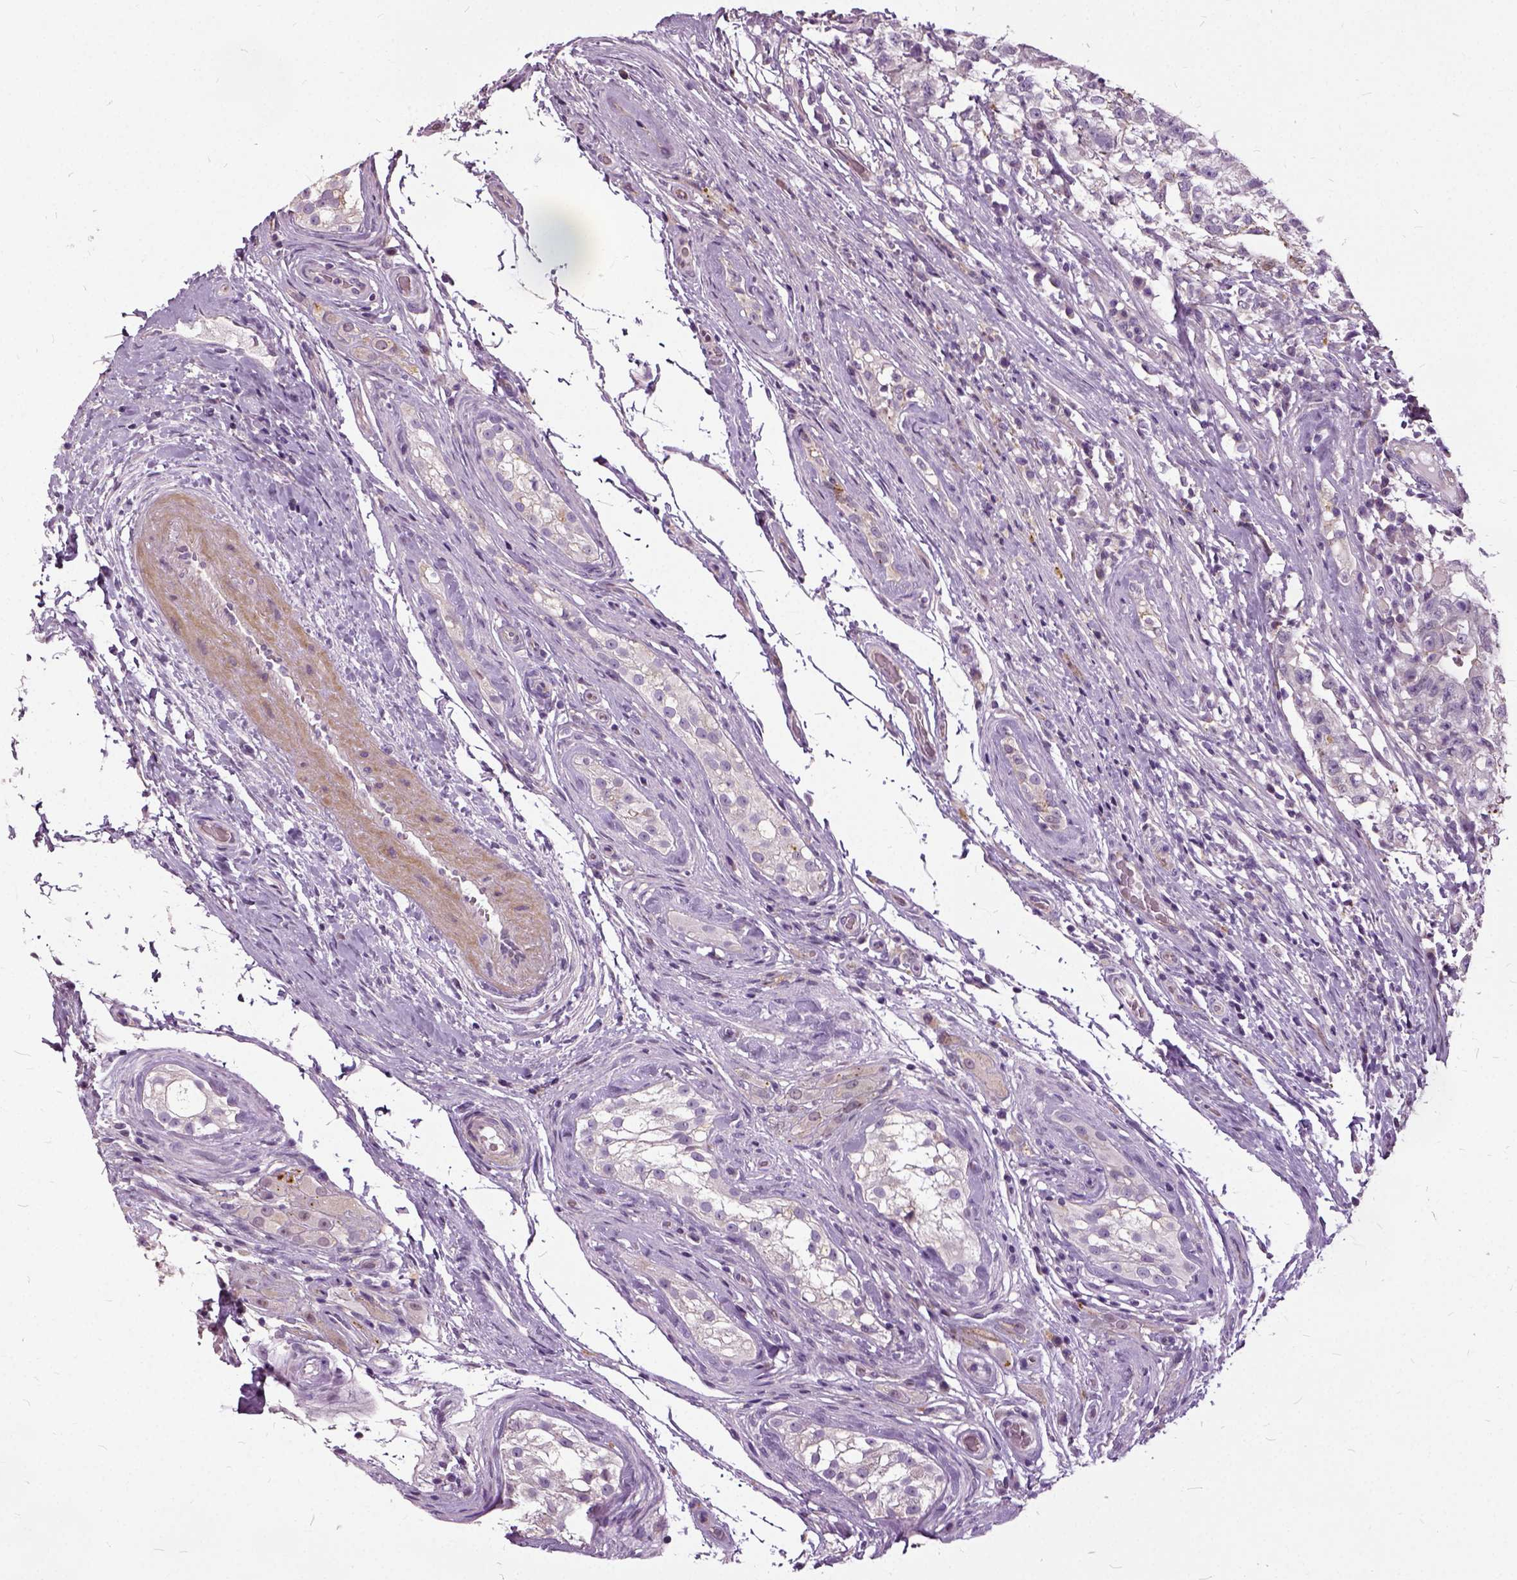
{"staining": {"intensity": "negative", "quantity": "none", "location": "none"}, "tissue": "testis cancer", "cell_type": "Tumor cells", "image_type": "cancer", "snomed": [{"axis": "morphology", "description": "Seminoma, NOS"}, {"axis": "morphology", "description": "Carcinoma, Embryonal, NOS"}, {"axis": "topography", "description": "Testis"}], "caption": "Tumor cells show no significant protein staining in embryonal carcinoma (testis).", "gene": "ILRUN", "patient": {"sex": "male", "age": 41}}